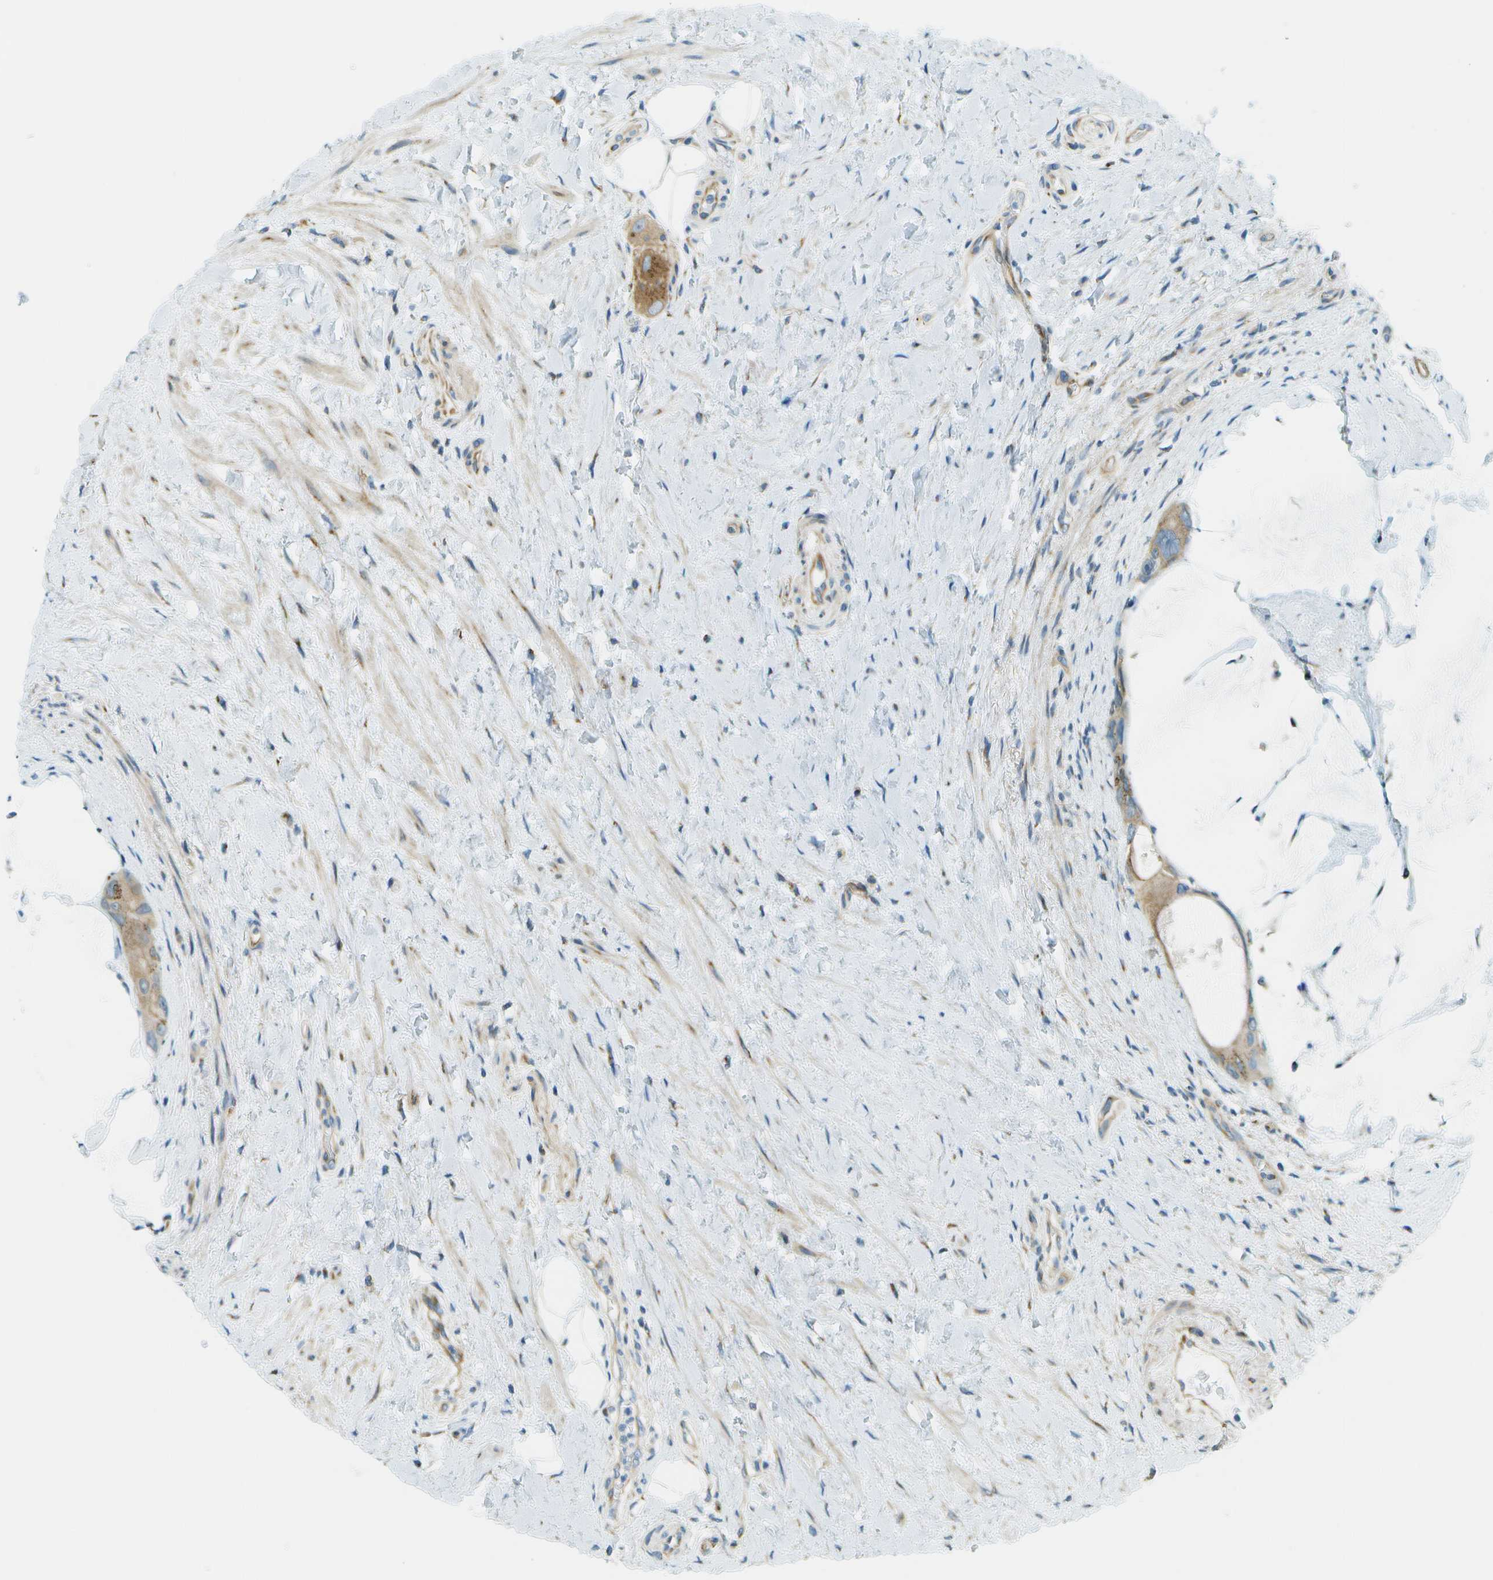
{"staining": {"intensity": "strong", "quantity": ">75%", "location": "cytoplasmic/membranous"}, "tissue": "colorectal cancer", "cell_type": "Tumor cells", "image_type": "cancer", "snomed": [{"axis": "morphology", "description": "Adenocarcinoma, NOS"}, {"axis": "topography", "description": "Rectum"}], "caption": "There is high levels of strong cytoplasmic/membranous positivity in tumor cells of colorectal cancer (adenocarcinoma), as demonstrated by immunohistochemical staining (brown color).", "gene": "ACBD3", "patient": {"sex": "male", "age": 51}}